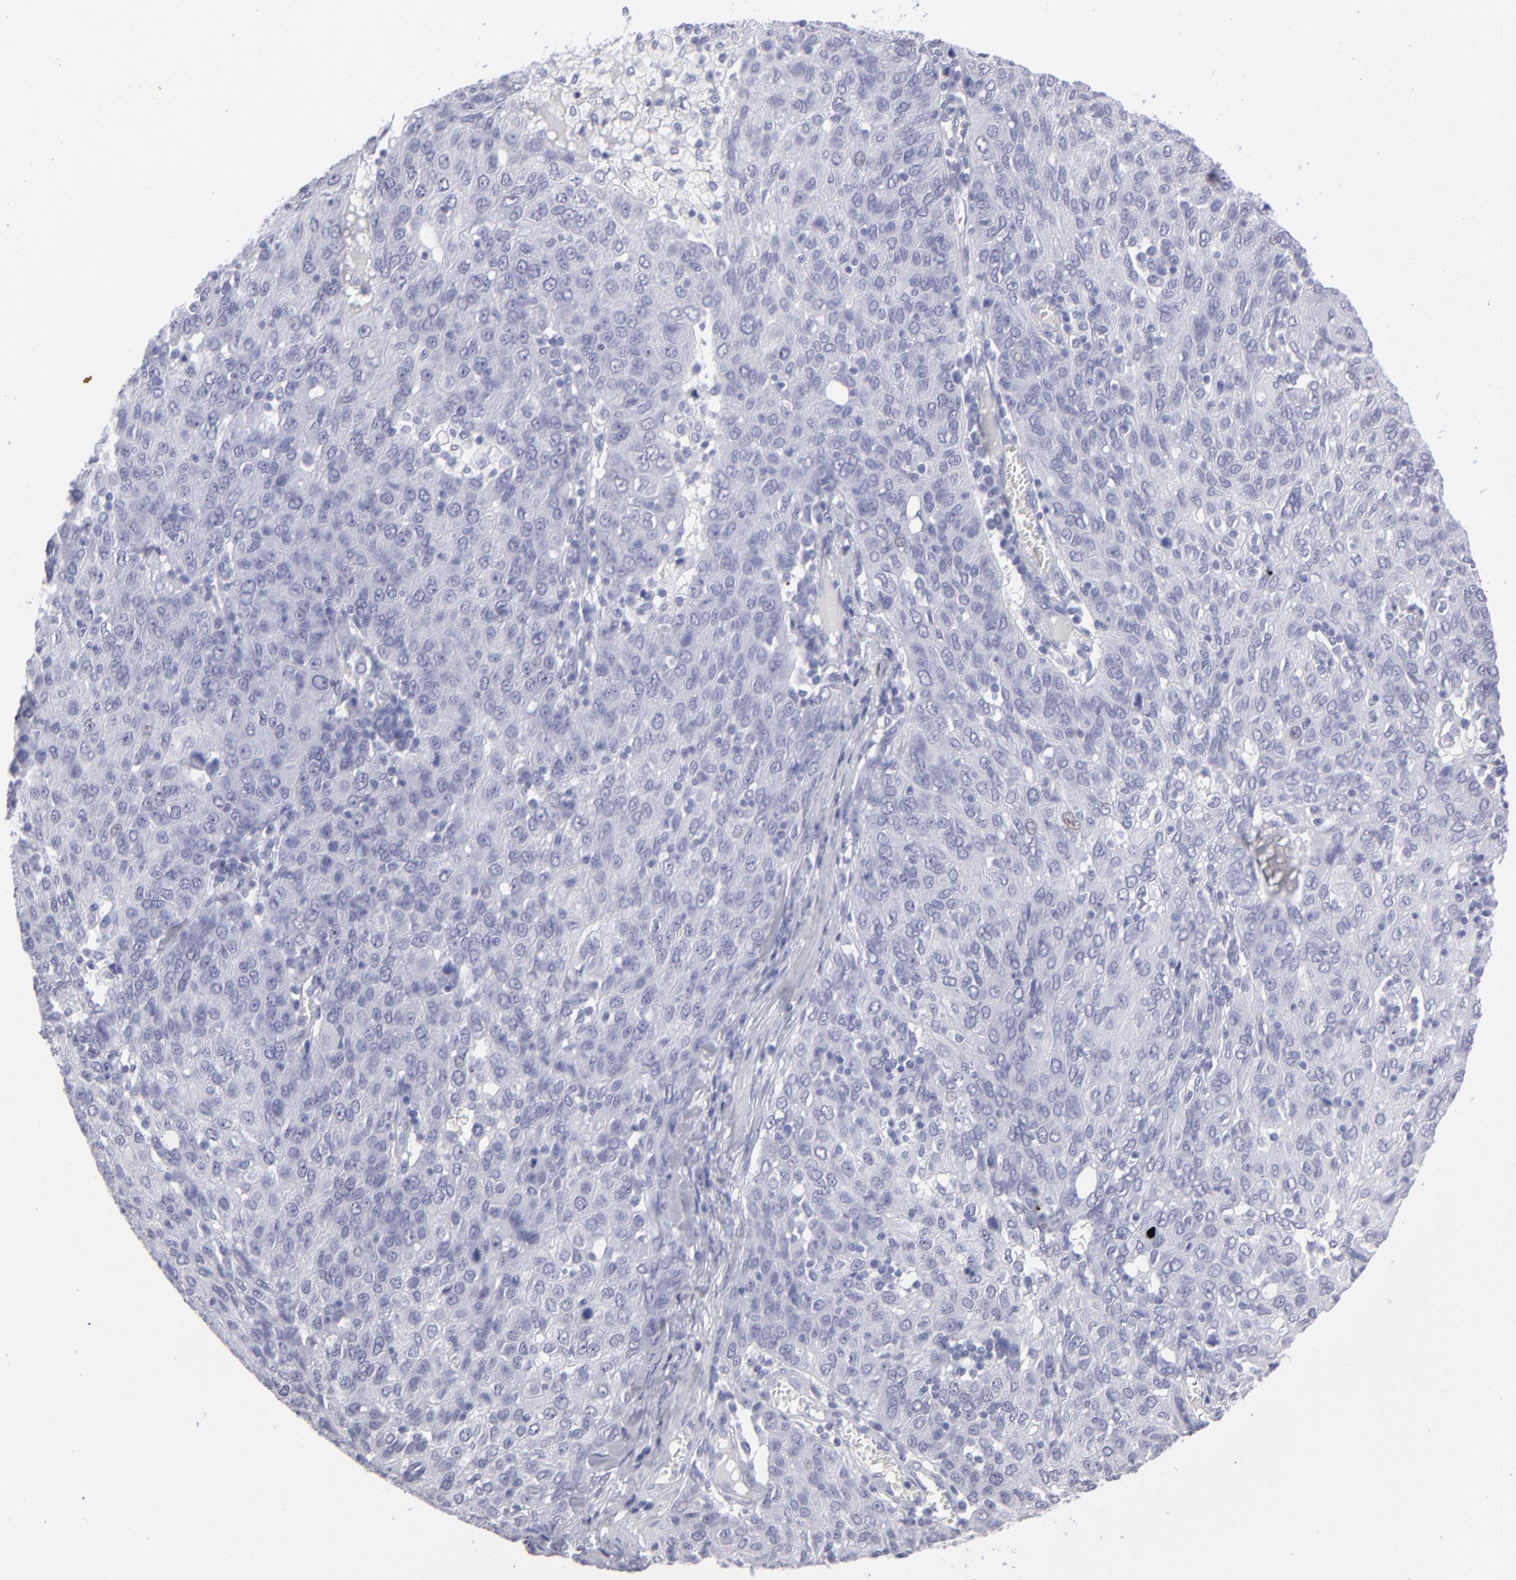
{"staining": {"intensity": "negative", "quantity": "none", "location": "none"}, "tissue": "ovarian cancer", "cell_type": "Tumor cells", "image_type": "cancer", "snomed": [{"axis": "morphology", "description": "Carcinoma, endometroid"}, {"axis": "topography", "description": "Ovary"}], "caption": "The immunohistochemistry (IHC) micrograph has no significant positivity in tumor cells of endometroid carcinoma (ovarian) tissue.", "gene": "ALDOB", "patient": {"sex": "female", "age": 50}}